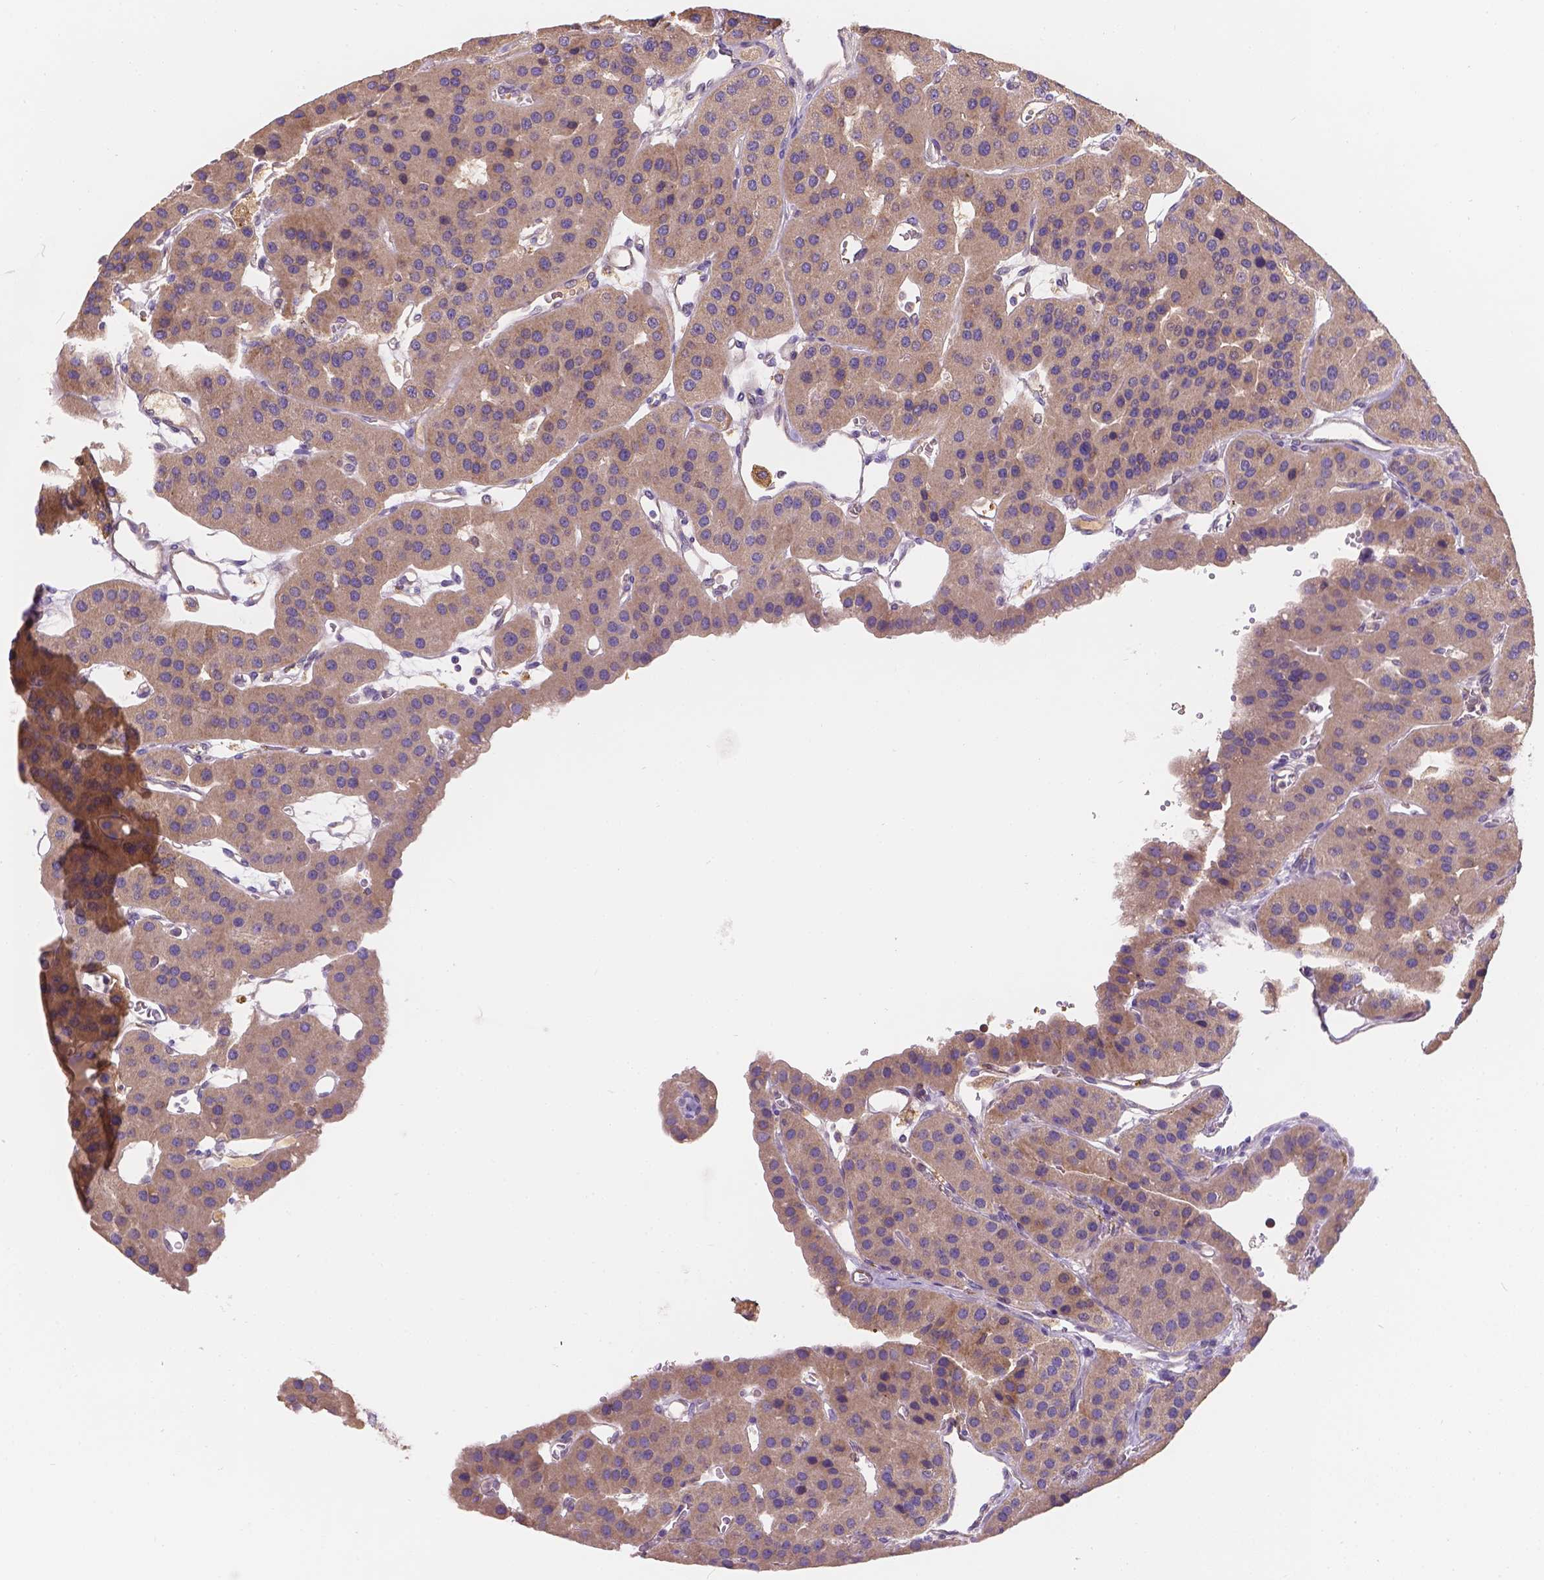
{"staining": {"intensity": "moderate", "quantity": ">75%", "location": "cytoplasmic/membranous"}, "tissue": "parathyroid gland", "cell_type": "Glandular cells", "image_type": "normal", "snomed": [{"axis": "morphology", "description": "Normal tissue, NOS"}, {"axis": "morphology", "description": "Adenoma, NOS"}, {"axis": "topography", "description": "Parathyroid gland"}], "caption": "IHC (DAB) staining of benign human parathyroid gland reveals moderate cytoplasmic/membranous protein staining in about >75% of glandular cells.", "gene": "CDK10", "patient": {"sex": "female", "age": 86}}